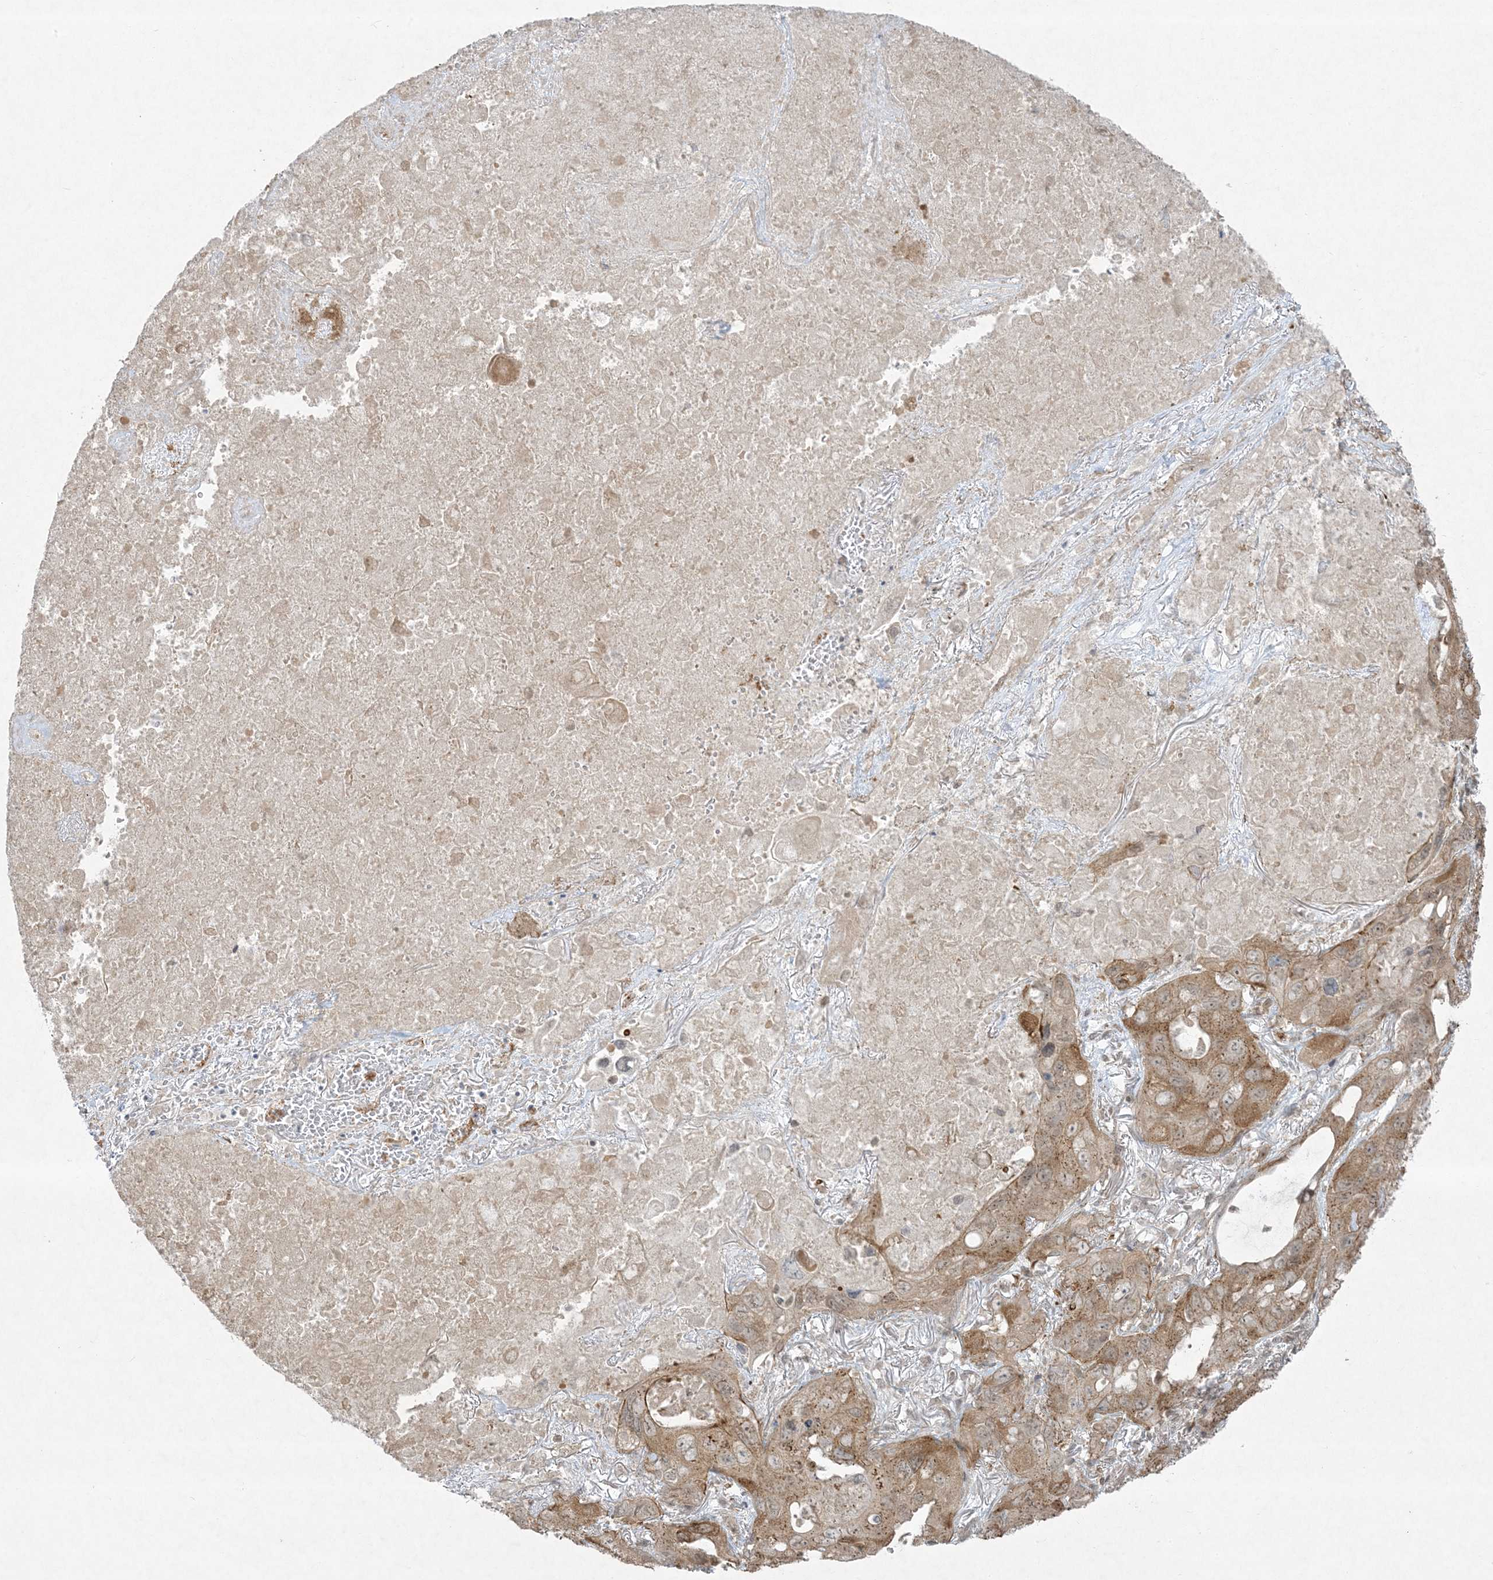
{"staining": {"intensity": "moderate", "quantity": "25%-75%", "location": "cytoplasmic/membranous"}, "tissue": "lung cancer", "cell_type": "Tumor cells", "image_type": "cancer", "snomed": [{"axis": "morphology", "description": "Squamous cell carcinoma, NOS"}, {"axis": "topography", "description": "Lung"}], "caption": "This histopathology image reveals lung squamous cell carcinoma stained with immunohistochemistry to label a protein in brown. The cytoplasmic/membranous of tumor cells show moderate positivity for the protein. Nuclei are counter-stained blue.", "gene": "ZNF263", "patient": {"sex": "female", "age": 73}}